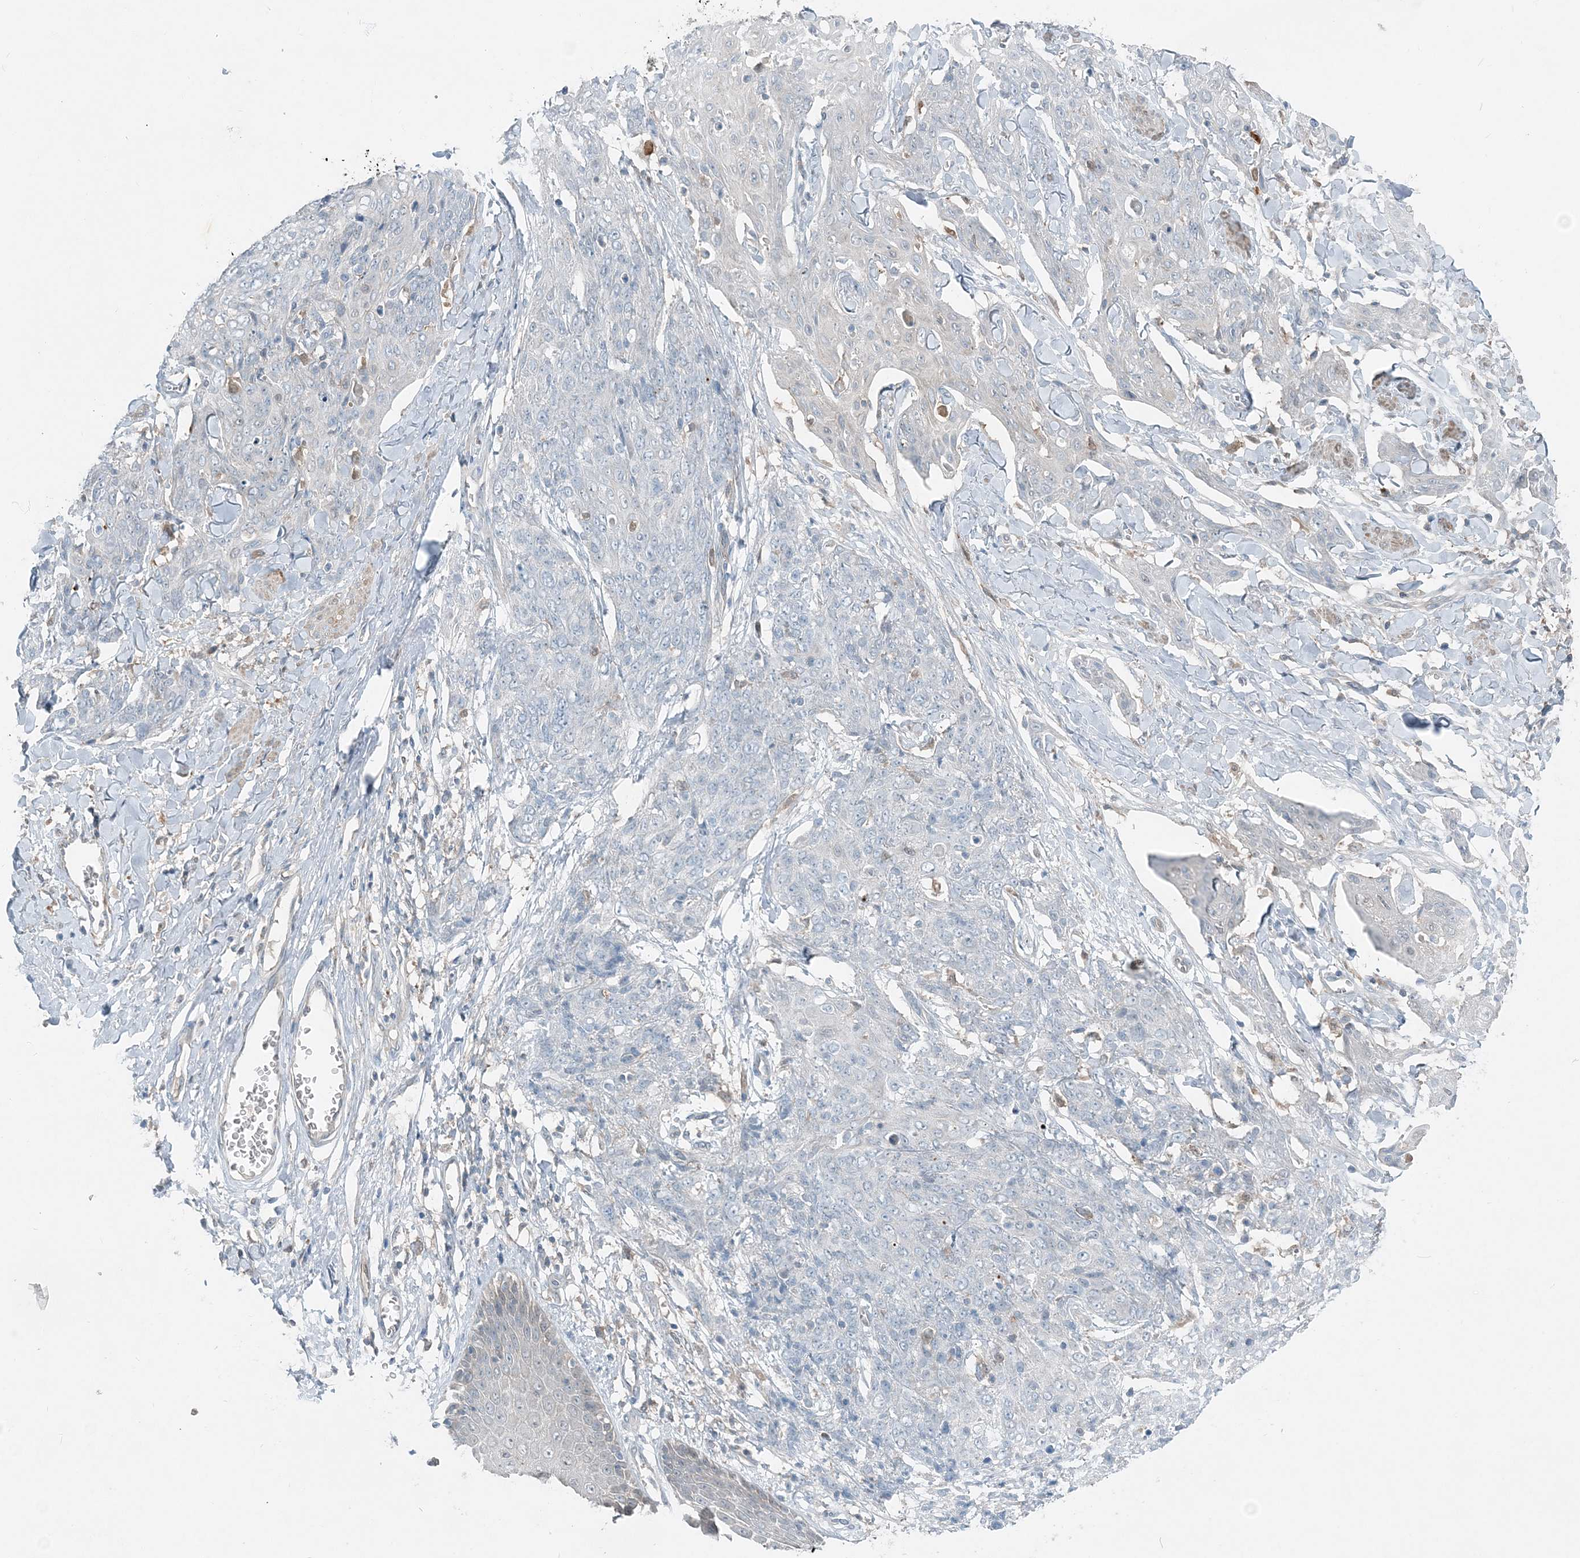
{"staining": {"intensity": "negative", "quantity": "none", "location": "none"}, "tissue": "skin cancer", "cell_type": "Tumor cells", "image_type": "cancer", "snomed": [{"axis": "morphology", "description": "Squamous cell carcinoma, NOS"}, {"axis": "topography", "description": "Skin"}, {"axis": "topography", "description": "Vulva"}], "caption": "IHC image of neoplastic tissue: human skin cancer (squamous cell carcinoma) stained with DAB (3,3'-diaminobenzidine) shows no significant protein staining in tumor cells.", "gene": "ARMH1", "patient": {"sex": "female", "age": 85}}